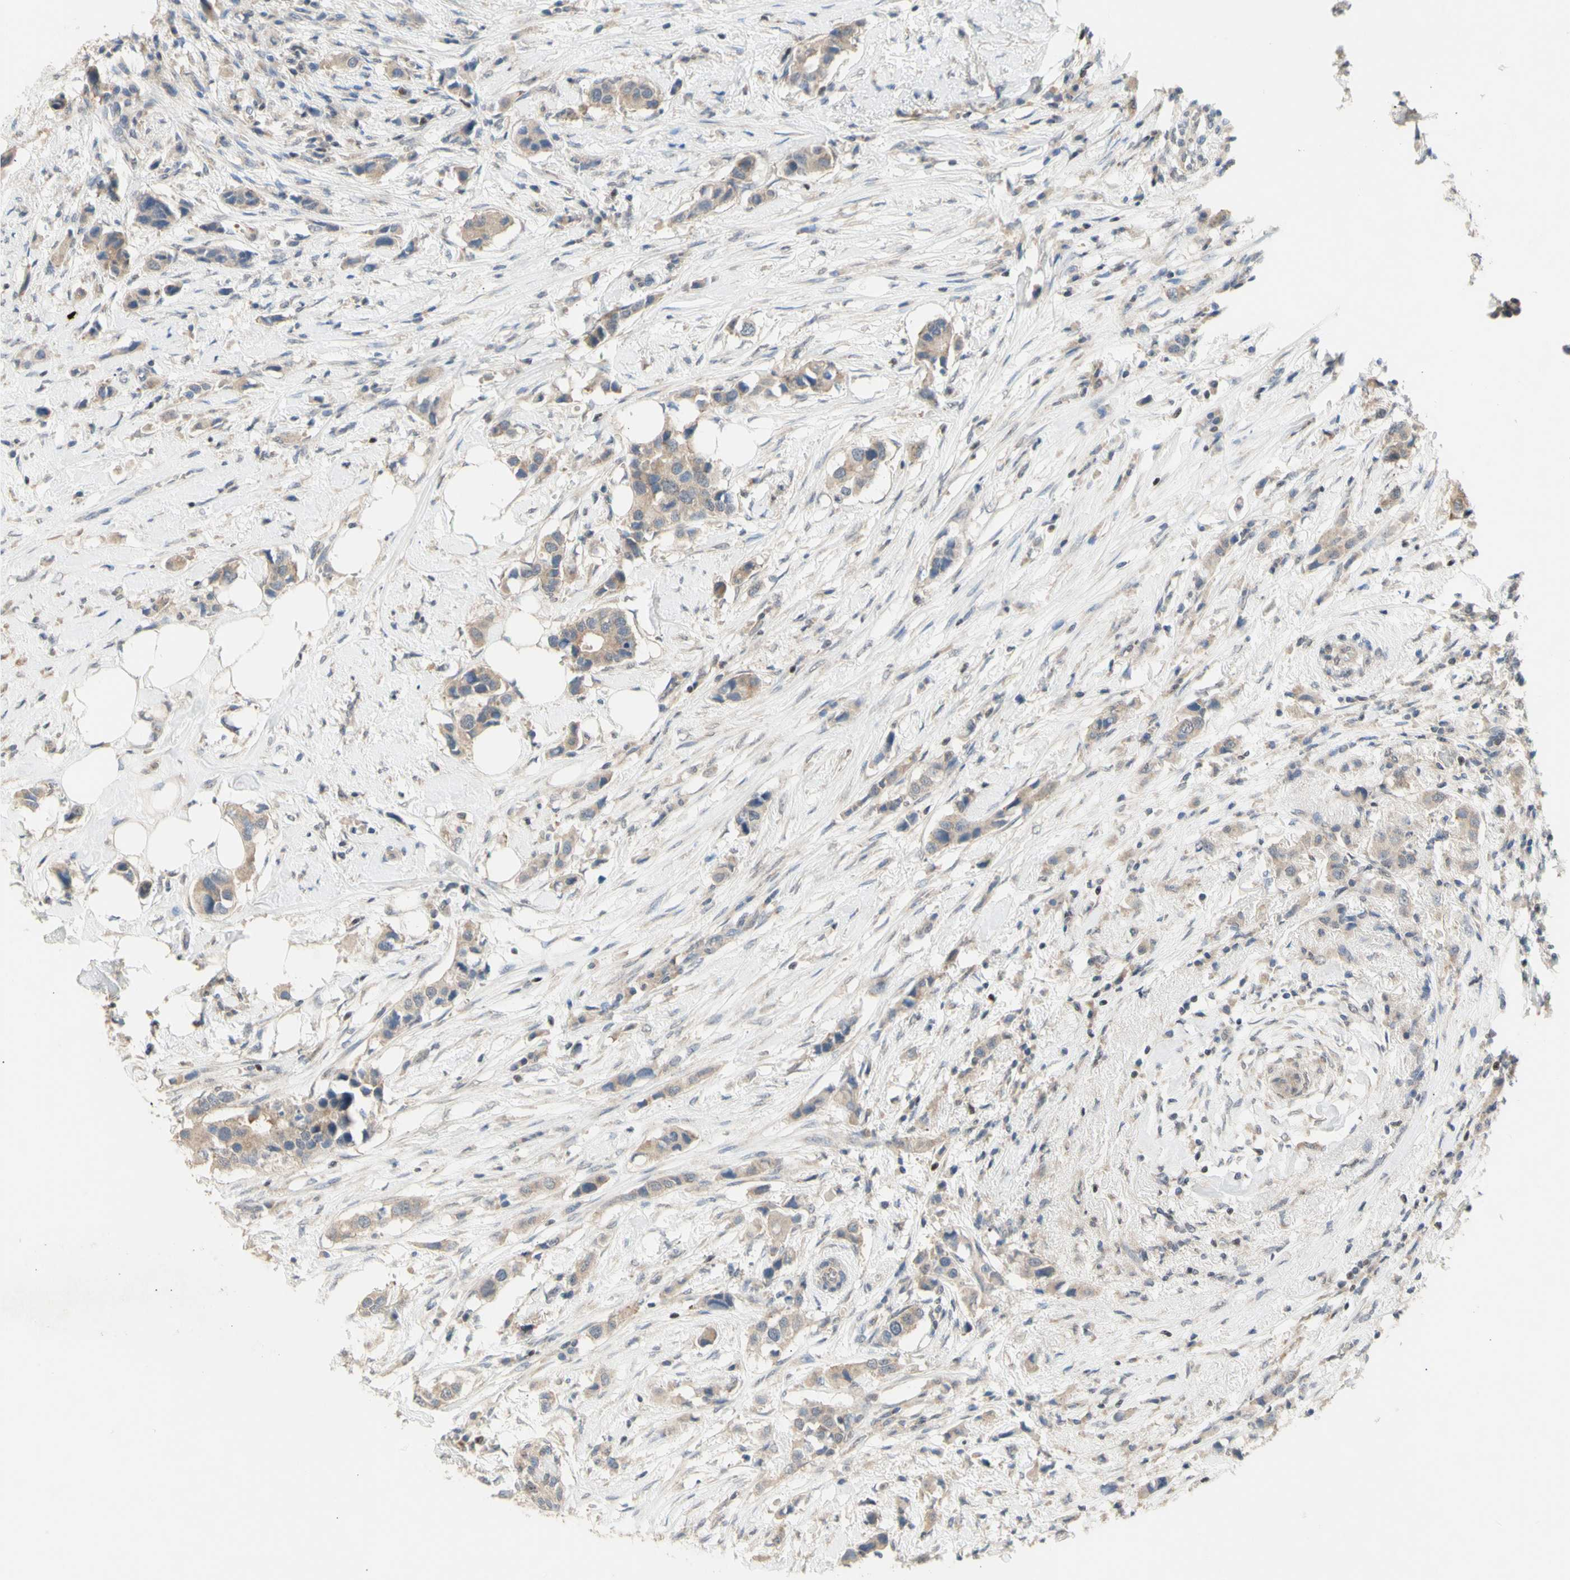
{"staining": {"intensity": "weak", "quantity": ">75%", "location": "cytoplasmic/membranous"}, "tissue": "breast cancer", "cell_type": "Tumor cells", "image_type": "cancer", "snomed": [{"axis": "morphology", "description": "Normal tissue, NOS"}, {"axis": "morphology", "description": "Duct carcinoma"}, {"axis": "topography", "description": "Breast"}], "caption": "A high-resolution micrograph shows immunohistochemistry (IHC) staining of breast intraductal carcinoma, which shows weak cytoplasmic/membranous positivity in approximately >75% of tumor cells. Using DAB (brown) and hematoxylin (blue) stains, captured at high magnification using brightfield microscopy.", "gene": "NLRP1", "patient": {"sex": "female", "age": 50}}